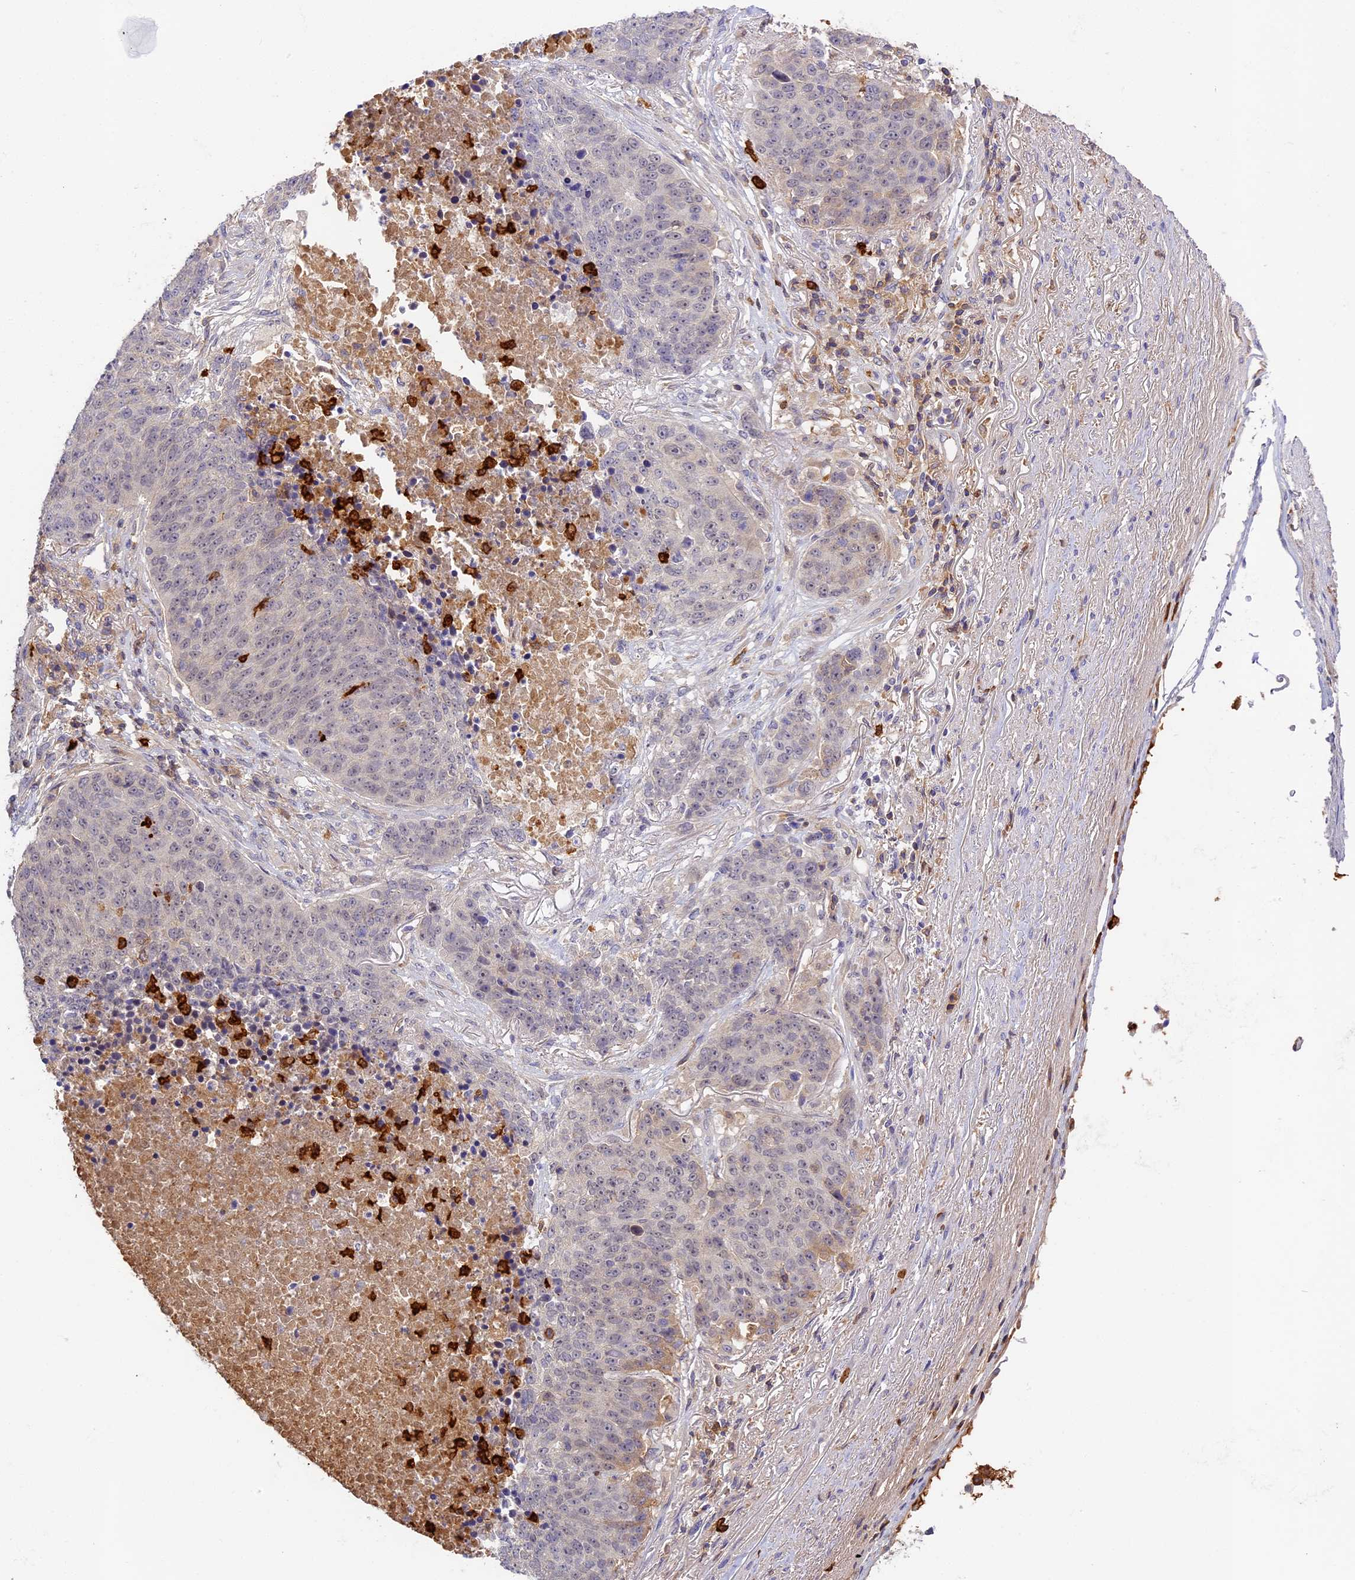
{"staining": {"intensity": "negative", "quantity": "none", "location": "none"}, "tissue": "lung cancer", "cell_type": "Tumor cells", "image_type": "cancer", "snomed": [{"axis": "morphology", "description": "Normal tissue, NOS"}, {"axis": "morphology", "description": "Squamous cell carcinoma, NOS"}, {"axis": "topography", "description": "Lymph node"}, {"axis": "topography", "description": "Lung"}], "caption": "Protein analysis of lung cancer displays no significant positivity in tumor cells.", "gene": "ADGRD1", "patient": {"sex": "male", "age": 66}}